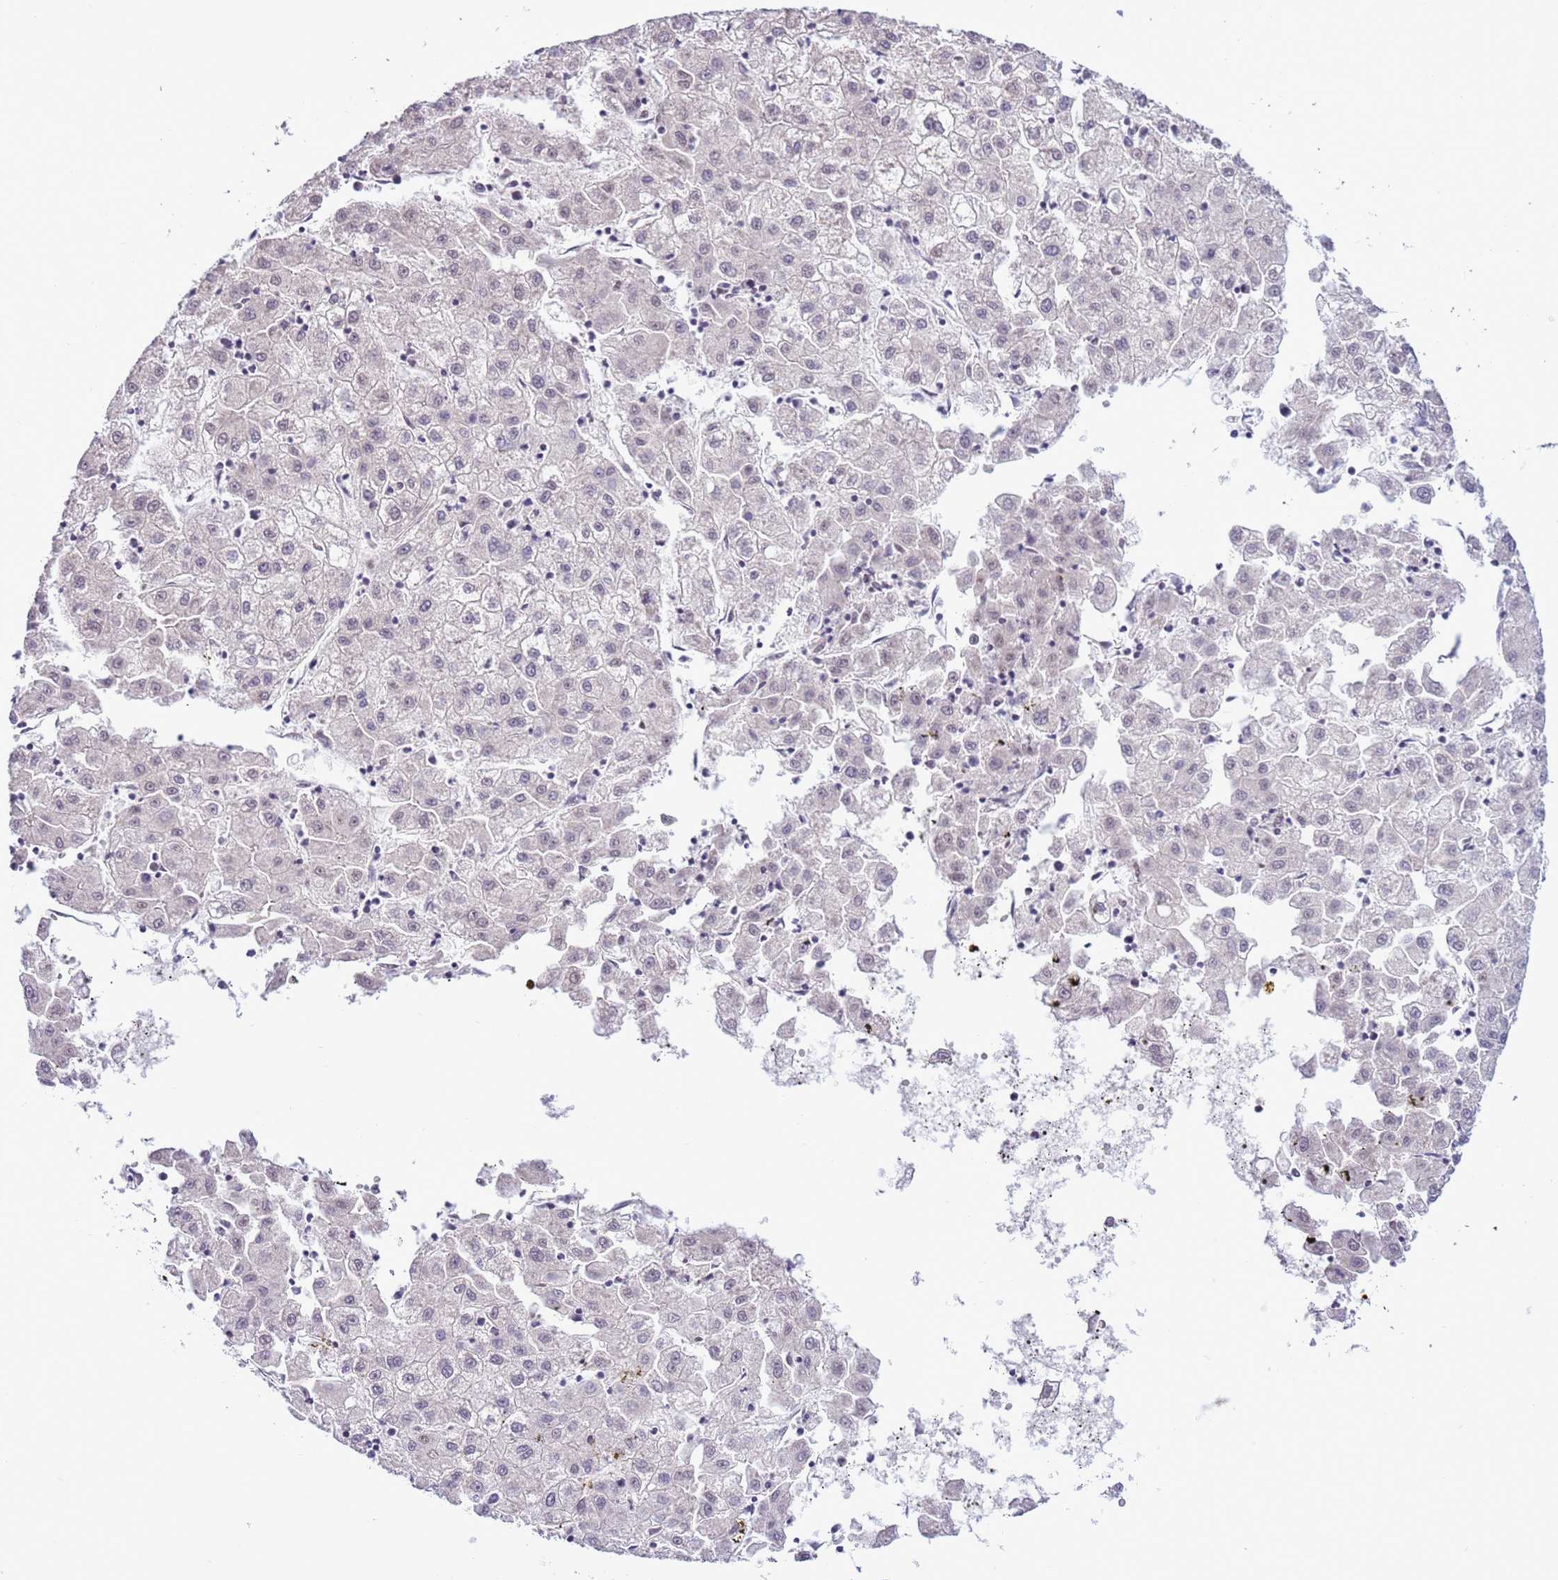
{"staining": {"intensity": "negative", "quantity": "none", "location": "none"}, "tissue": "liver cancer", "cell_type": "Tumor cells", "image_type": "cancer", "snomed": [{"axis": "morphology", "description": "Carcinoma, Hepatocellular, NOS"}, {"axis": "topography", "description": "Liver"}], "caption": "An immunohistochemistry micrograph of liver hepatocellular carcinoma is shown. There is no staining in tumor cells of liver hepatocellular carcinoma.", "gene": "PRPF6", "patient": {"sex": "male", "age": 72}}